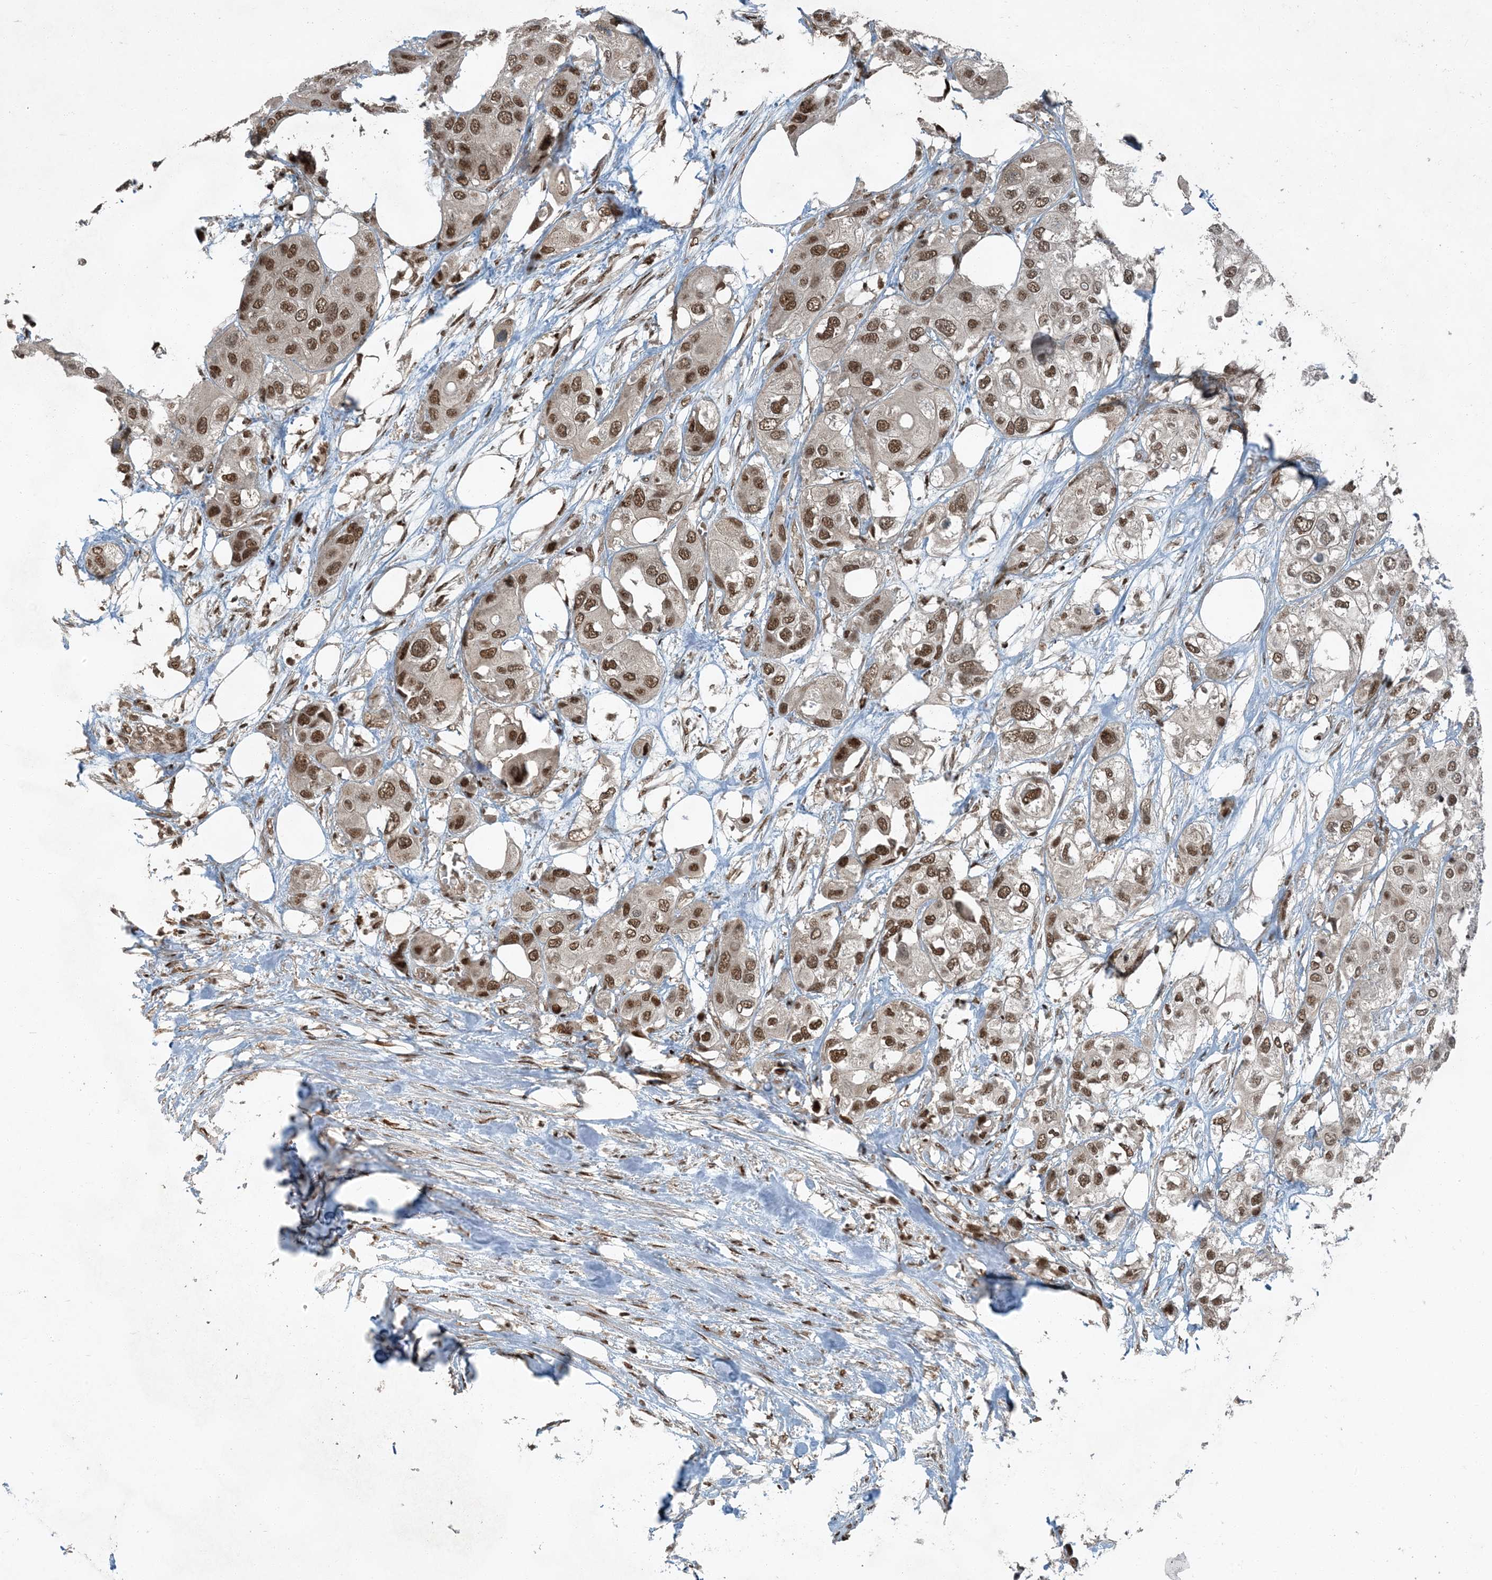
{"staining": {"intensity": "moderate", "quantity": ">75%", "location": "nuclear"}, "tissue": "urothelial cancer", "cell_type": "Tumor cells", "image_type": "cancer", "snomed": [{"axis": "morphology", "description": "Urothelial carcinoma, High grade"}, {"axis": "topography", "description": "Urinary bladder"}], "caption": "Tumor cells display medium levels of moderate nuclear expression in about >75% of cells in urothelial cancer.", "gene": "TRAPPC12", "patient": {"sex": "male", "age": 64}}